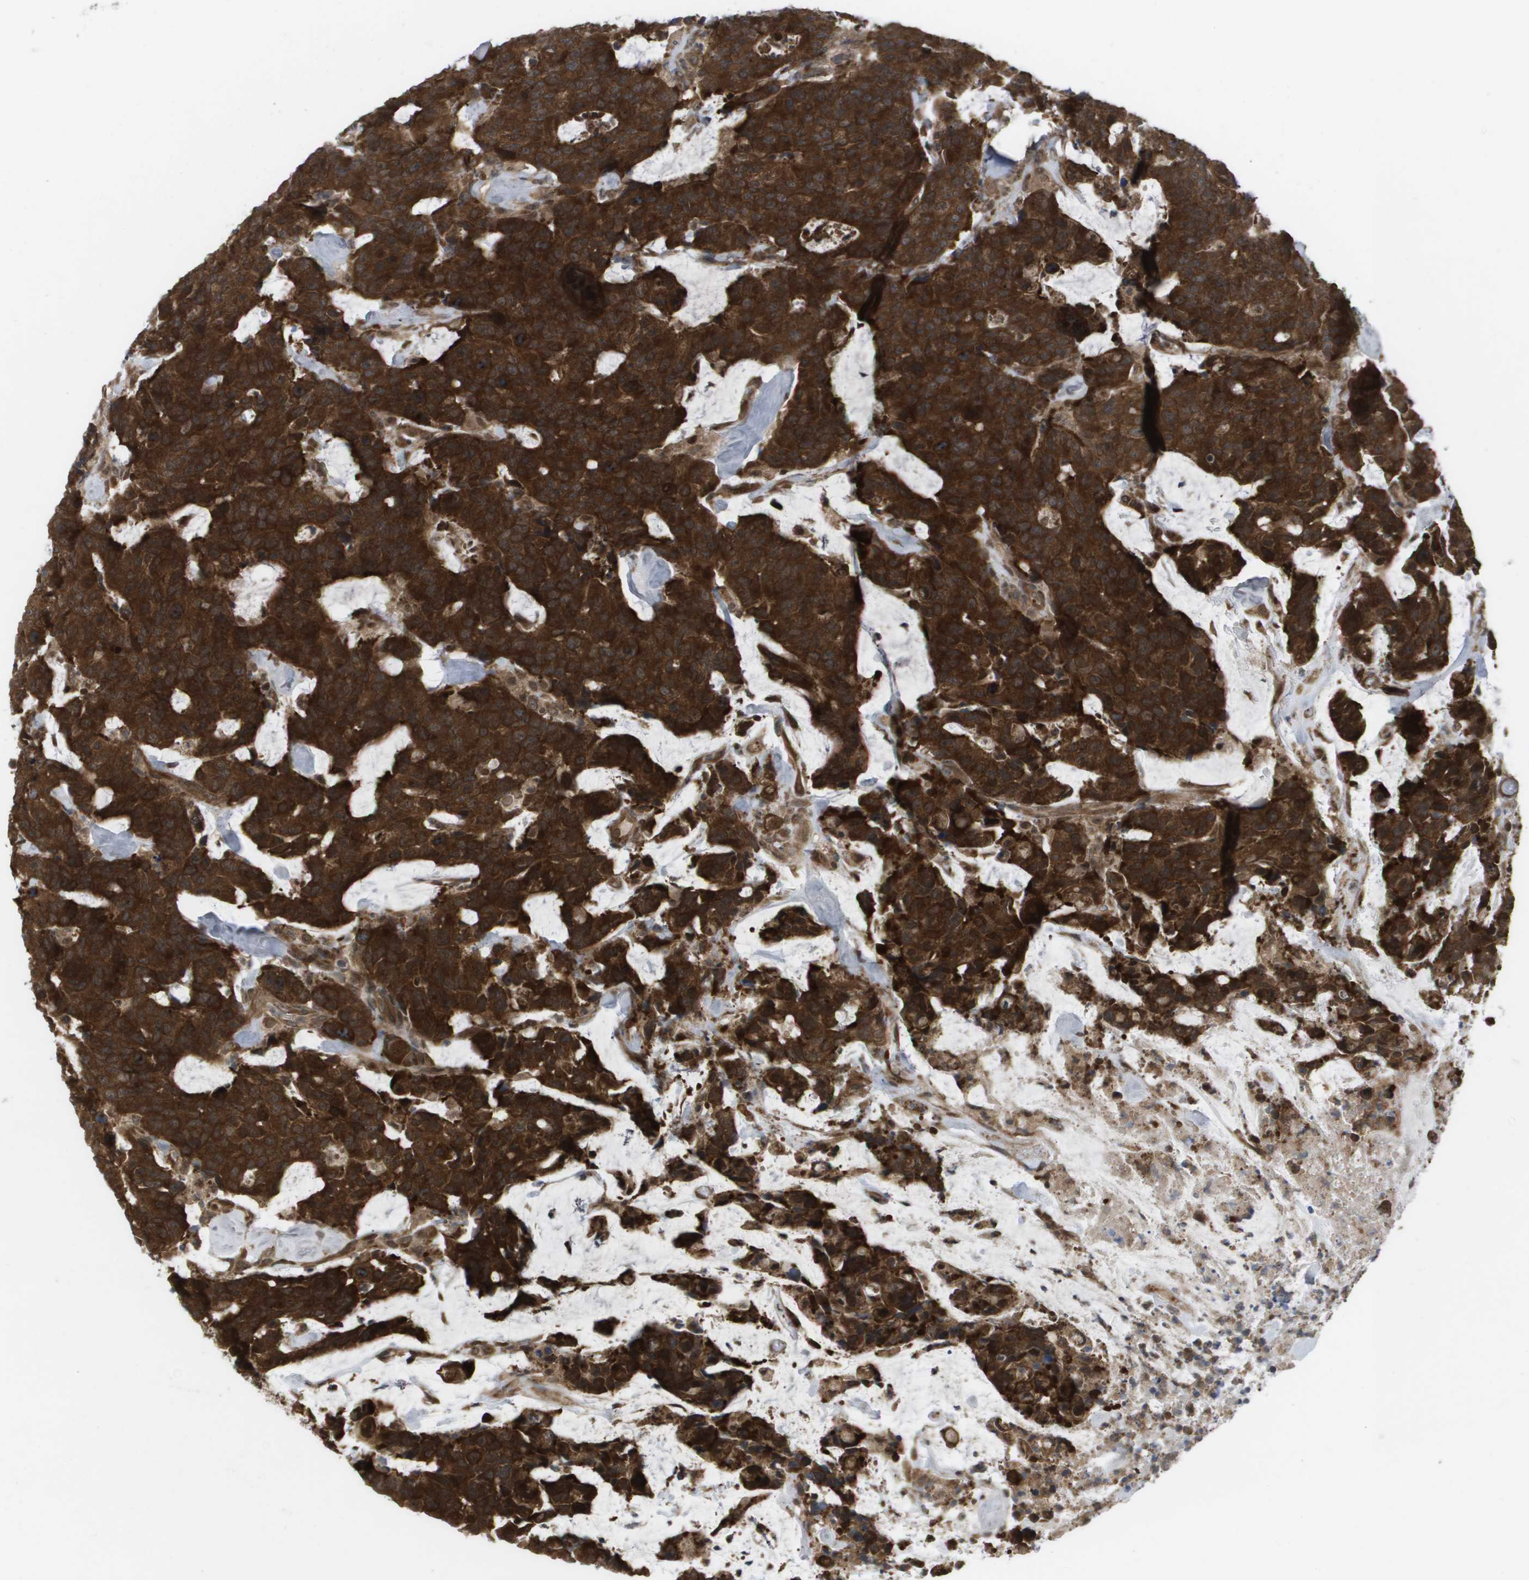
{"staining": {"intensity": "strong", "quantity": ">75%", "location": "cytoplasmic/membranous,nuclear"}, "tissue": "colorectal cancer", "cell_type": "Tumor cells", "image_type": "cancer", "snomed": [{"axis": "morphology", "description": "Adenocarcinoma, NOS"}, {"axis": "topography", "description": "Colon"}], "caption": "DAB immunohistochemical staining of human colorectal cancer (adenocarcinoma) exhibits strong cytoplasmic/membranous and nuclear protein expression in approximately >75% of tumor cells. The staining was performed using DAB (3,3'-diaminobenzidine) to visualize the protein expression in brown, while the nuclei were stained in blue with hematoxylin (Magnification: 20x).", "gene": "CTPS2", "patient": {"sex": "female", "age": 86}}